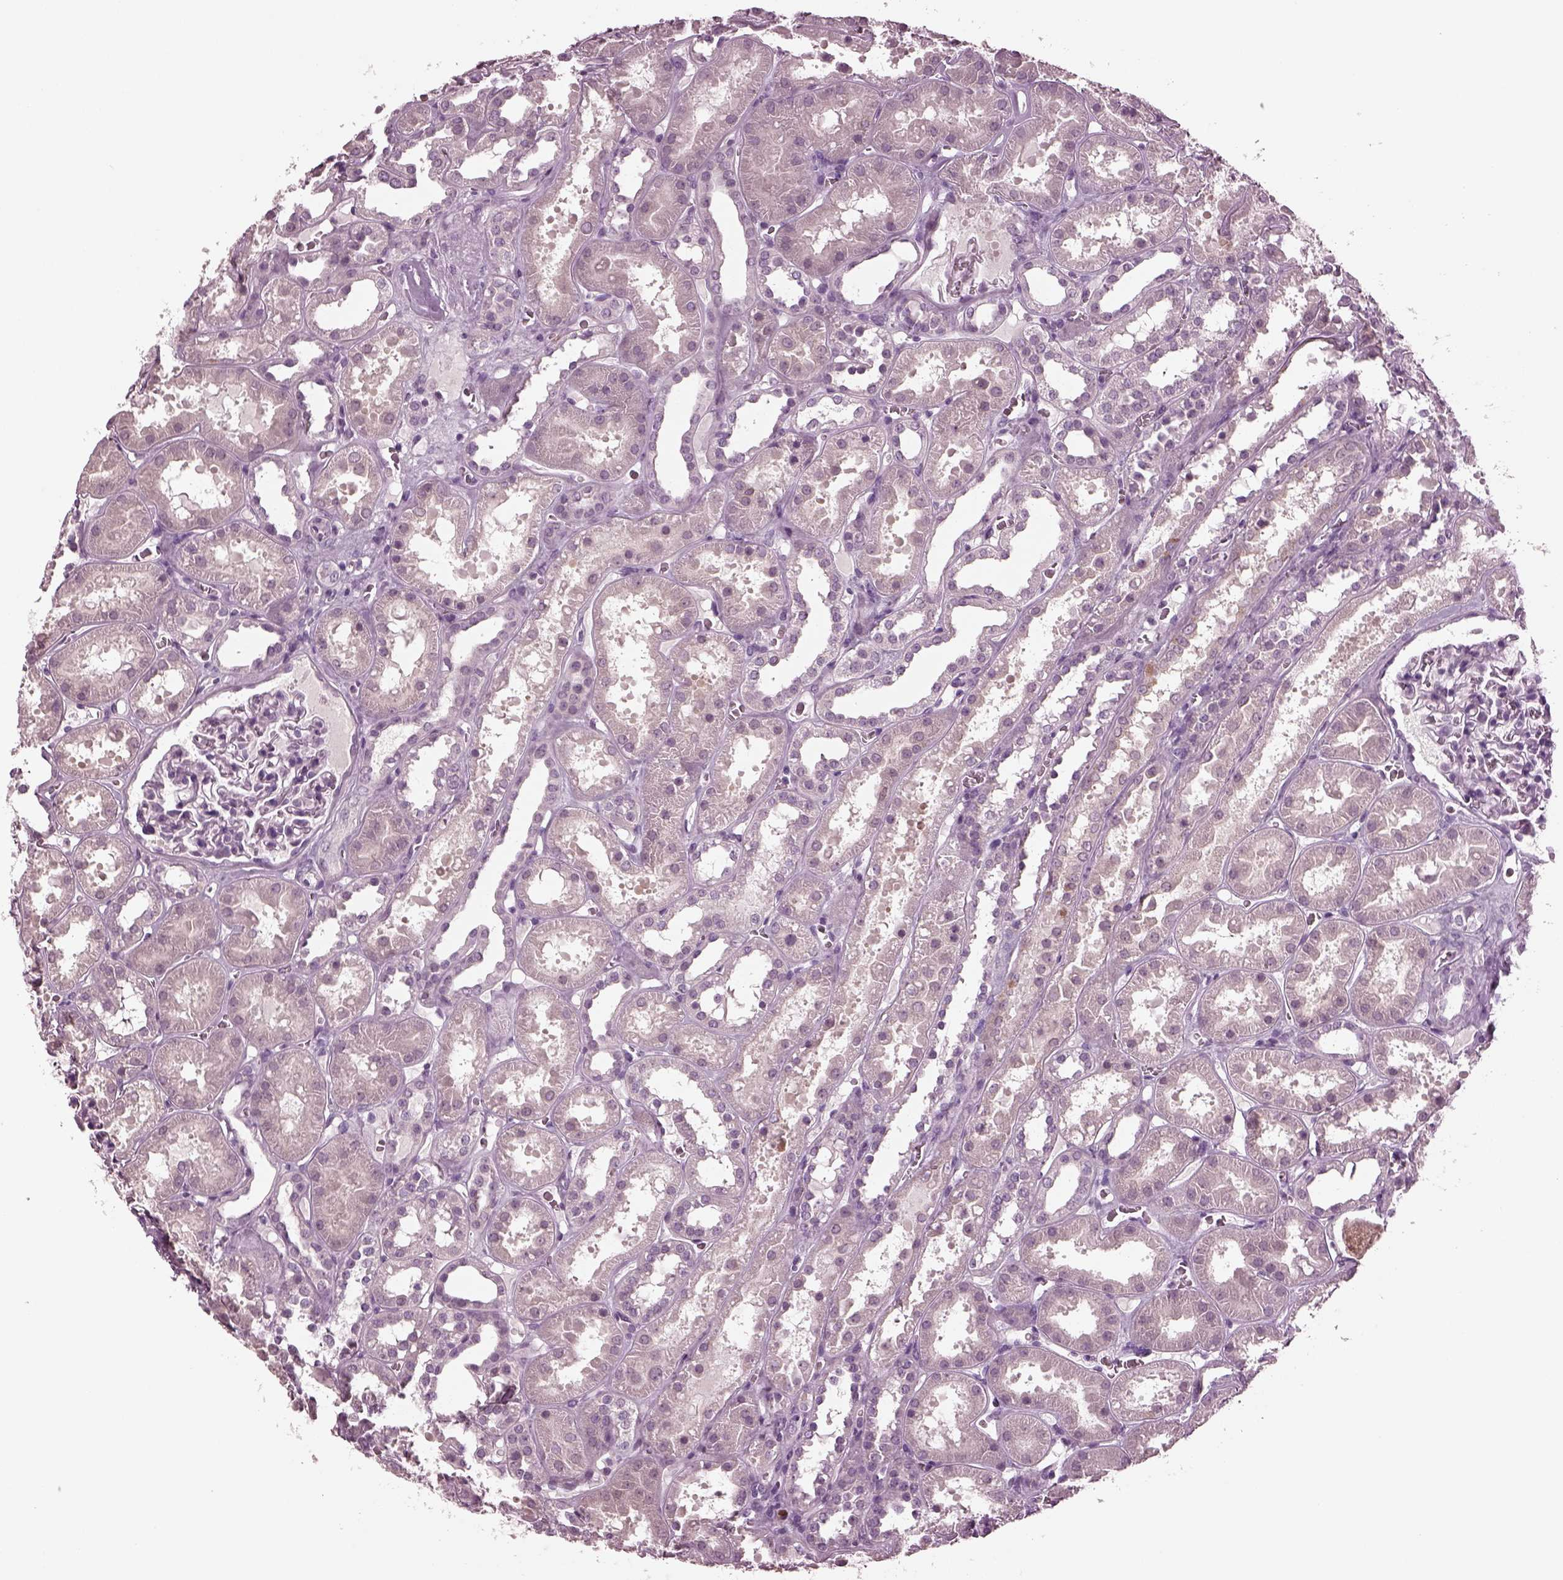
{"staining": {"intensity": "negative", "quantity": "none", "location": "none"}, "tissue": "kidney", "cell_type": "Cells in glomeruli", "image_type": "normal", "snomed": [{"axis": "morphology", "description": "Normal tissue, NOS"}, {"axis": "topography", "description": "Kidney"}], "caption": "Kidney stained for a protein using IHC reveals no expression cells in glomeruli.", "gene": "MIB2", "patient": {"sex": "female", "age": 41}}